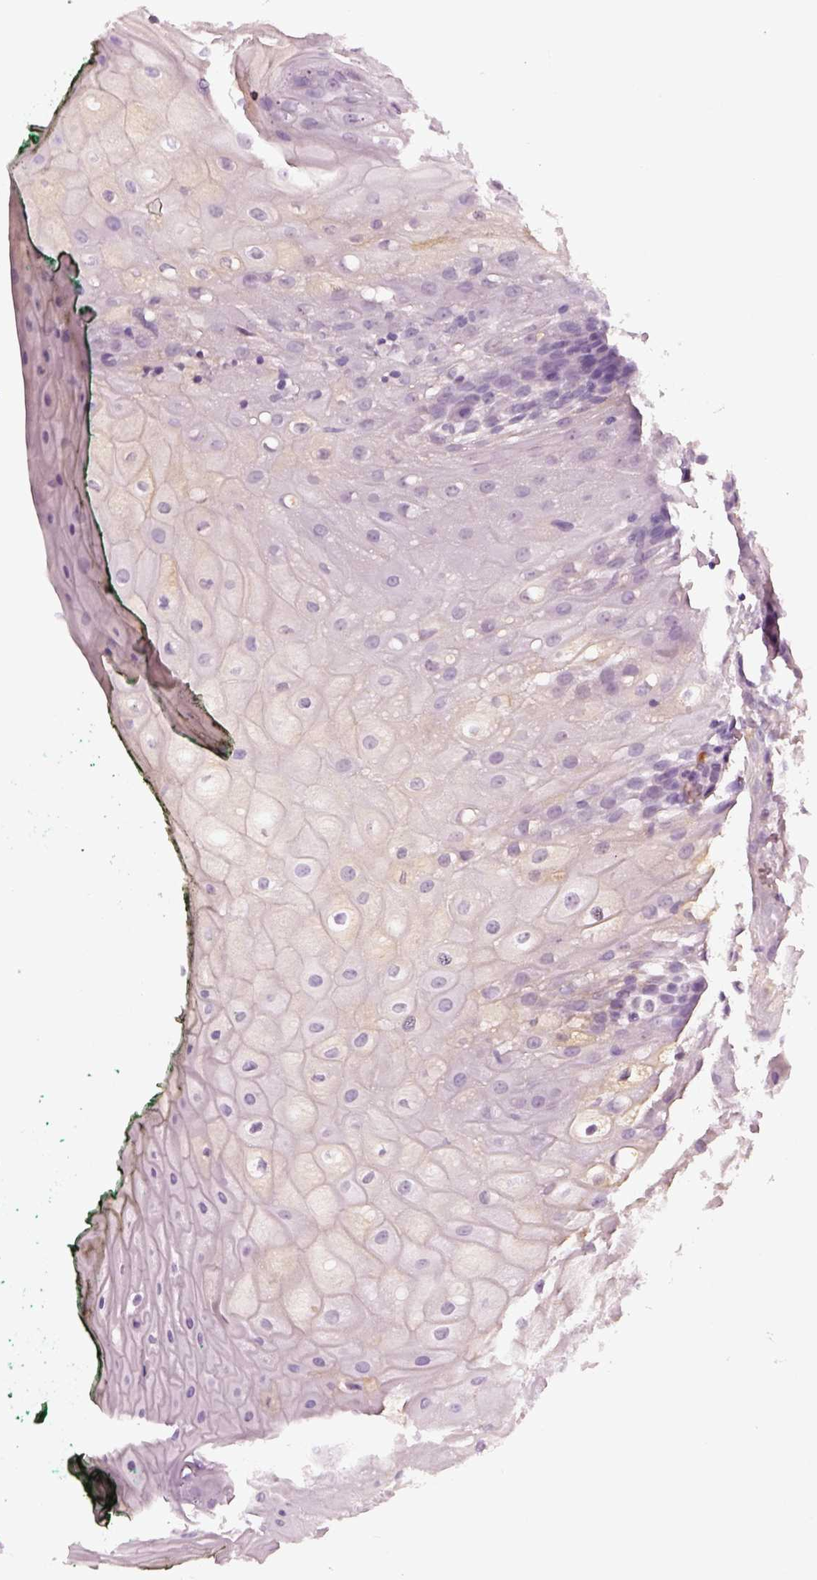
{"staining": {"intensity": "negative", "quantity": "none", "location": "none"}, "tissue": "oral mucosa", "cell_type": "Squamous epithelial cells", "image_type": "normal", "snomed": [{"axis": "morphology", "description": "Normal tissue, NOS"}, {"axis": "topography", "description": "Oral tissue"}, {"axis": "topography", "description": "Head-Neck"}], "caption": "There is no significant staining in squamous epithelial cells of oral mucosa. Brightfield microscopy of immunohistochemistry (IHC) stained with DAB (3,3'-diaminobenzidine) (brown) and hematoxylin (blue), captured at high magnification.", "gene": "TRIM69", "patient": {"sex": "female", "age": 68}}